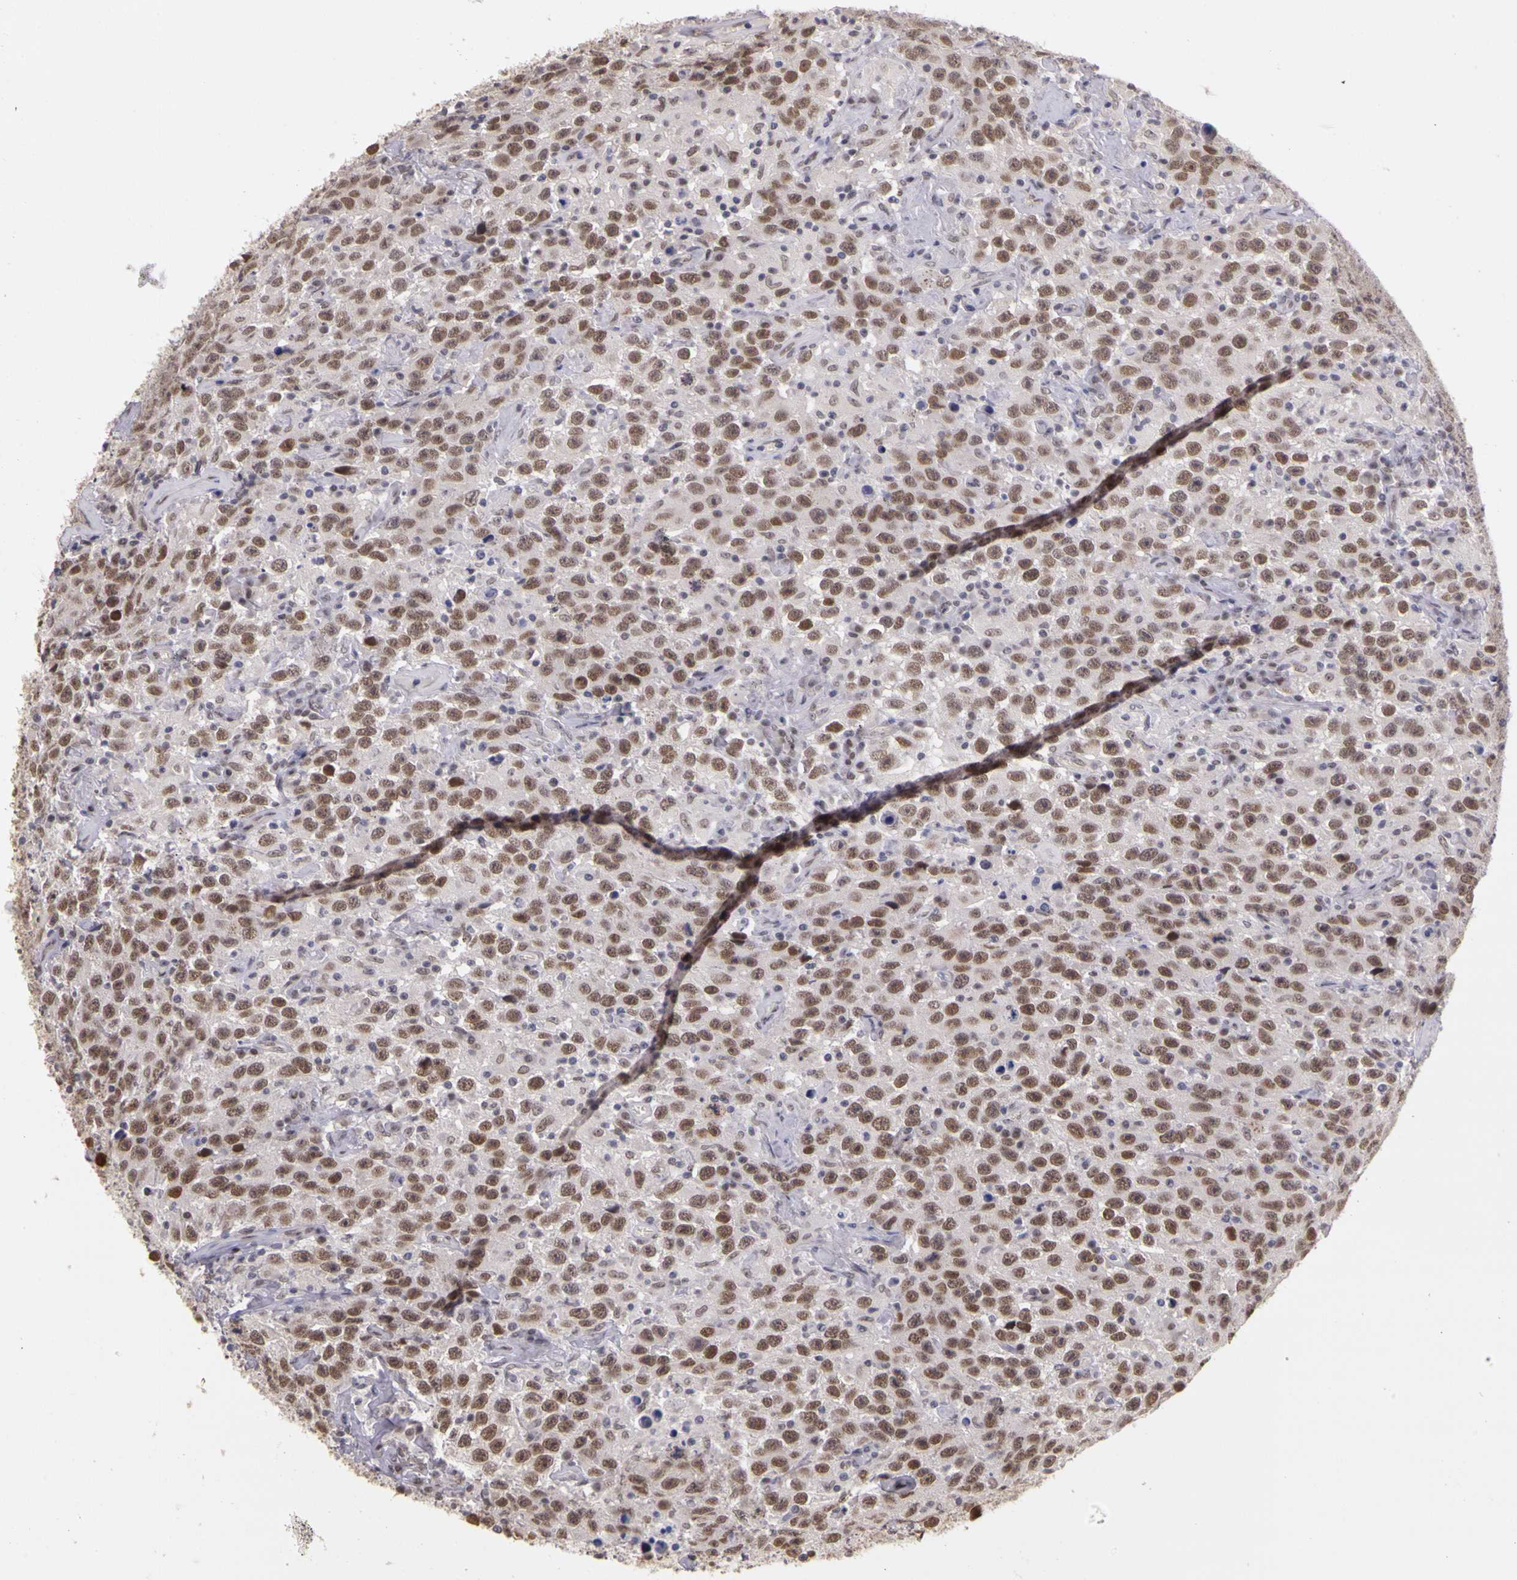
{"staining": {"intensity": "moderate", "quantity": ">75%", "location": "nuclear"}, "tissue": "testis cancer", "cell_type": "Tumor cells", "image_type": "cancer", "snomed": [{"axis": "morphology", "description": "Seminoma, NOS"}, {"axis": "topography", "description": "Testis"}], "caption": "Immunohistochemical staining of human testis cancer (seminoma) displays moderate nuclear protein positivity in about >75% of tumor cells. Using DAB (3,3'-diaminobenzidine) (brown) and hematoxylin (blue) stains, captured at high magnification using brightfield microscopy.", "gene": "WDR13", "patient": {"sex": "male", "age": 41}}